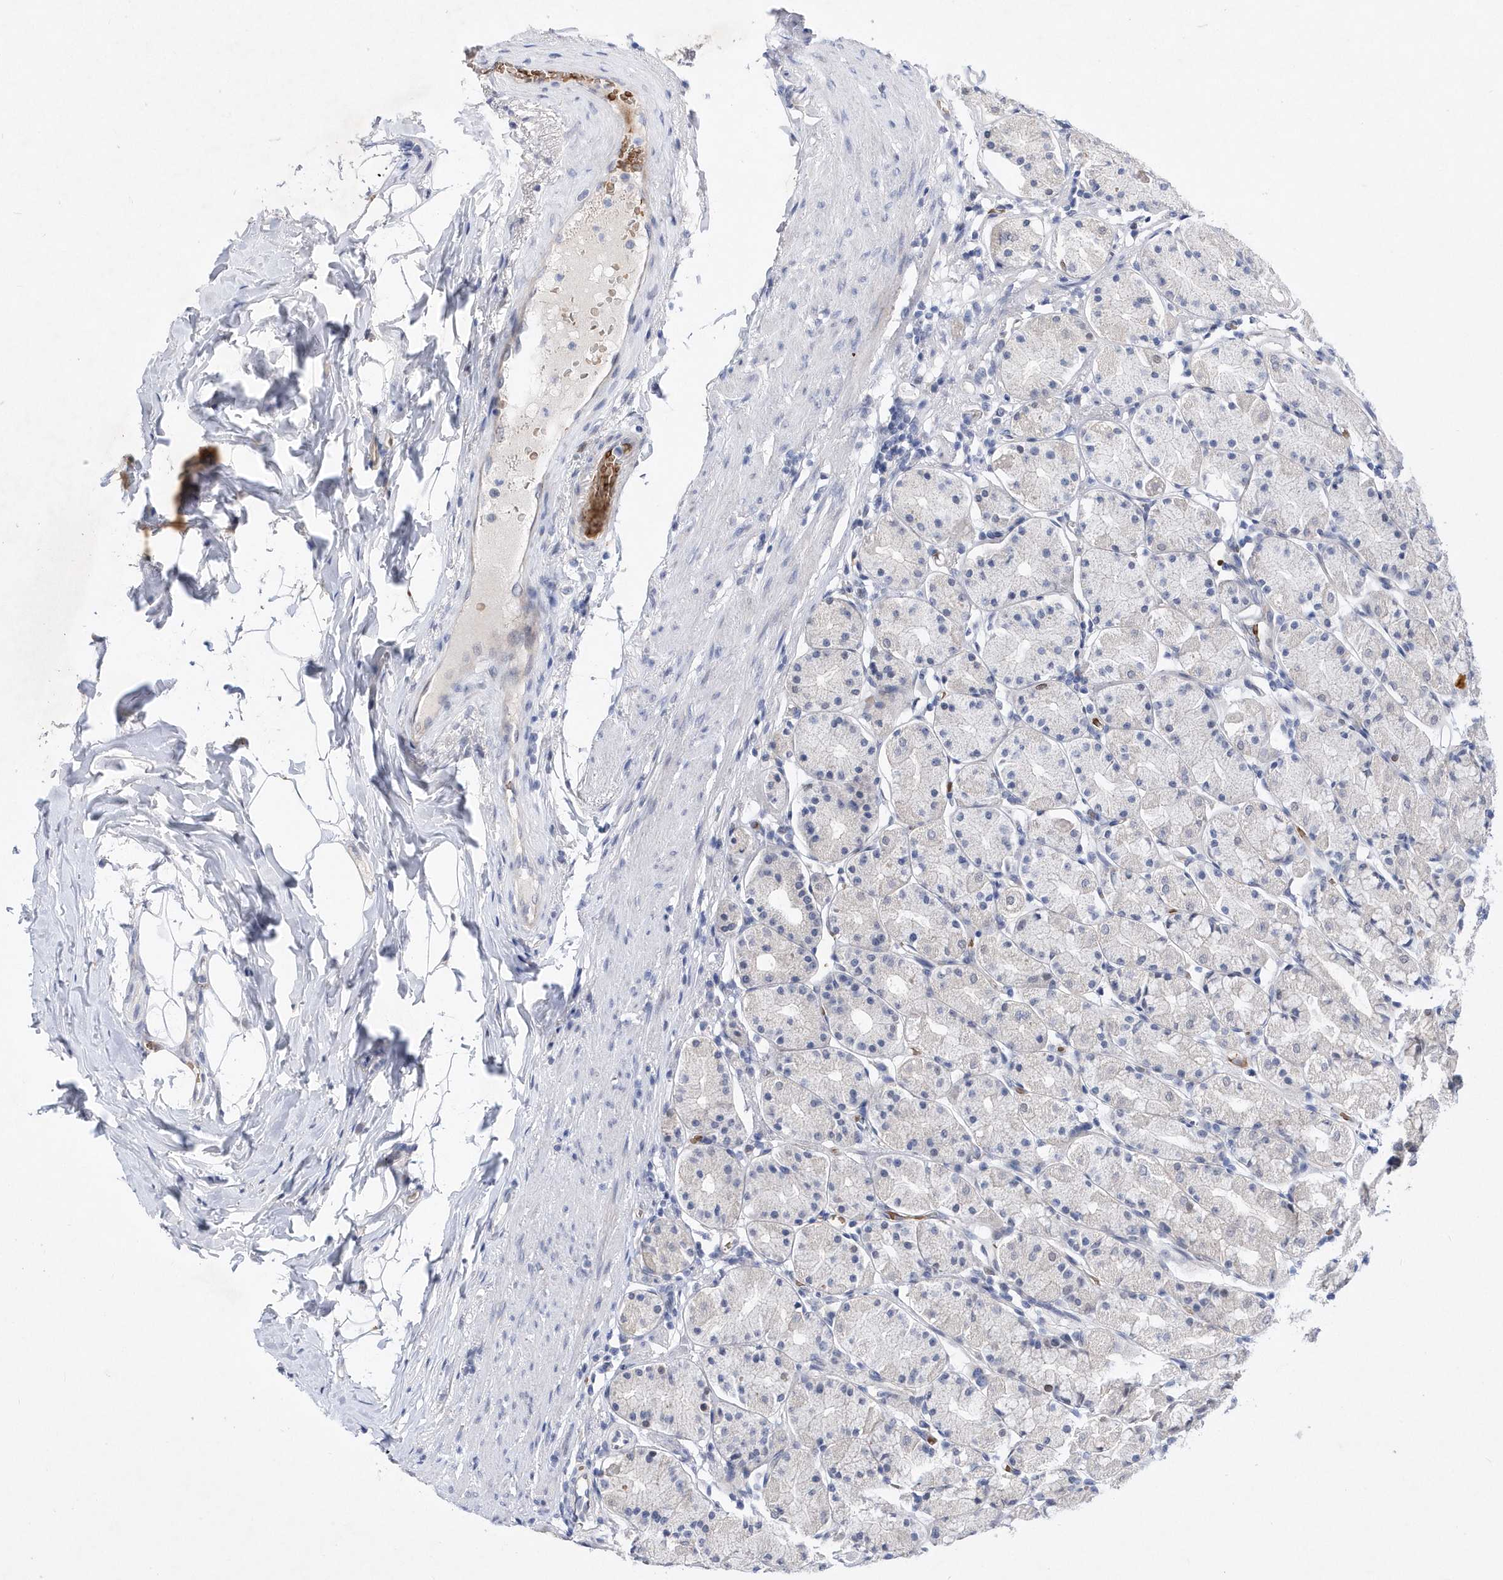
{"staining": {"intensity": "weak", "quantity": "<25%", "location": "nuclear"}, "tissue": "stomach", "cell_type": "Glandular cells", "image_type": "normal", "snomed": [{"axis": "morphology", "description": "Normal tissue, NOS"}, {"axis": "topography", "description": "Stomach, upper"}], "caption": "The immunohistochemistry (IHC) micrograph has no significant positivity in glandular cells of stomach. Brightfield microscopy of IHC stained with DAB (brown) and hematoxylin (blue), captured at high magnification.", "gene": "ZNF875", "patient": {"sex": "male", "age": 68}}